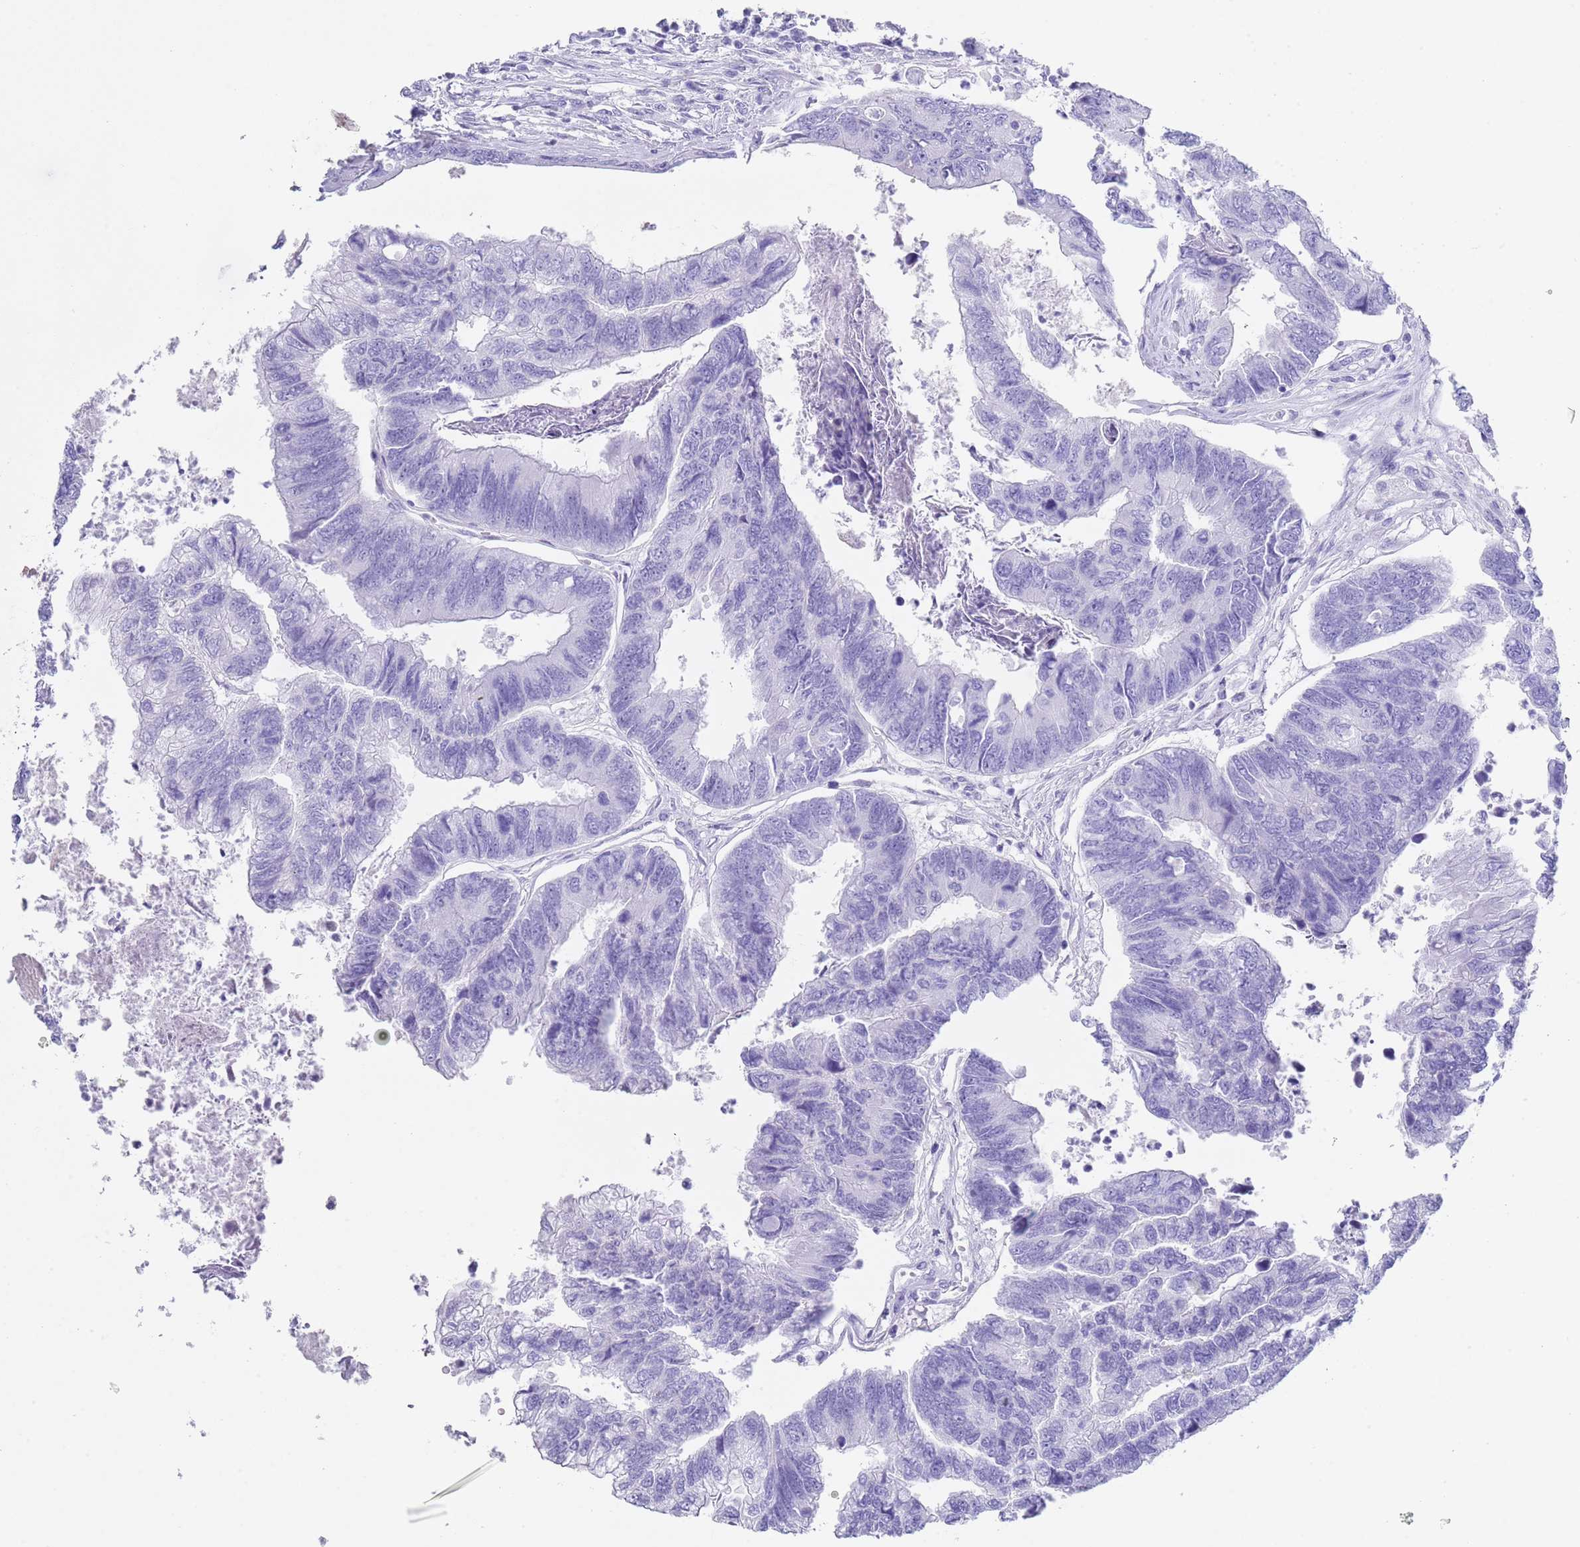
{"staining": {"intensity": "negative", "quantity": "none", "location": "none"}, "tissue": "colorectal cancer", "cell_type": "Tumor cells", "image_type": "cancer", "snomed": [{"axis": "morphology", "description": "Adenocarcinoma, NOS"}, {"axis": "topography", "description": "Colon"}], "caption": "Histopathology image shows no protein staining in tumor cells of colorectal adenocarcinoma tissue.", "gene": "CPXM2", "patient": {"sex": "female", "age": 67}}